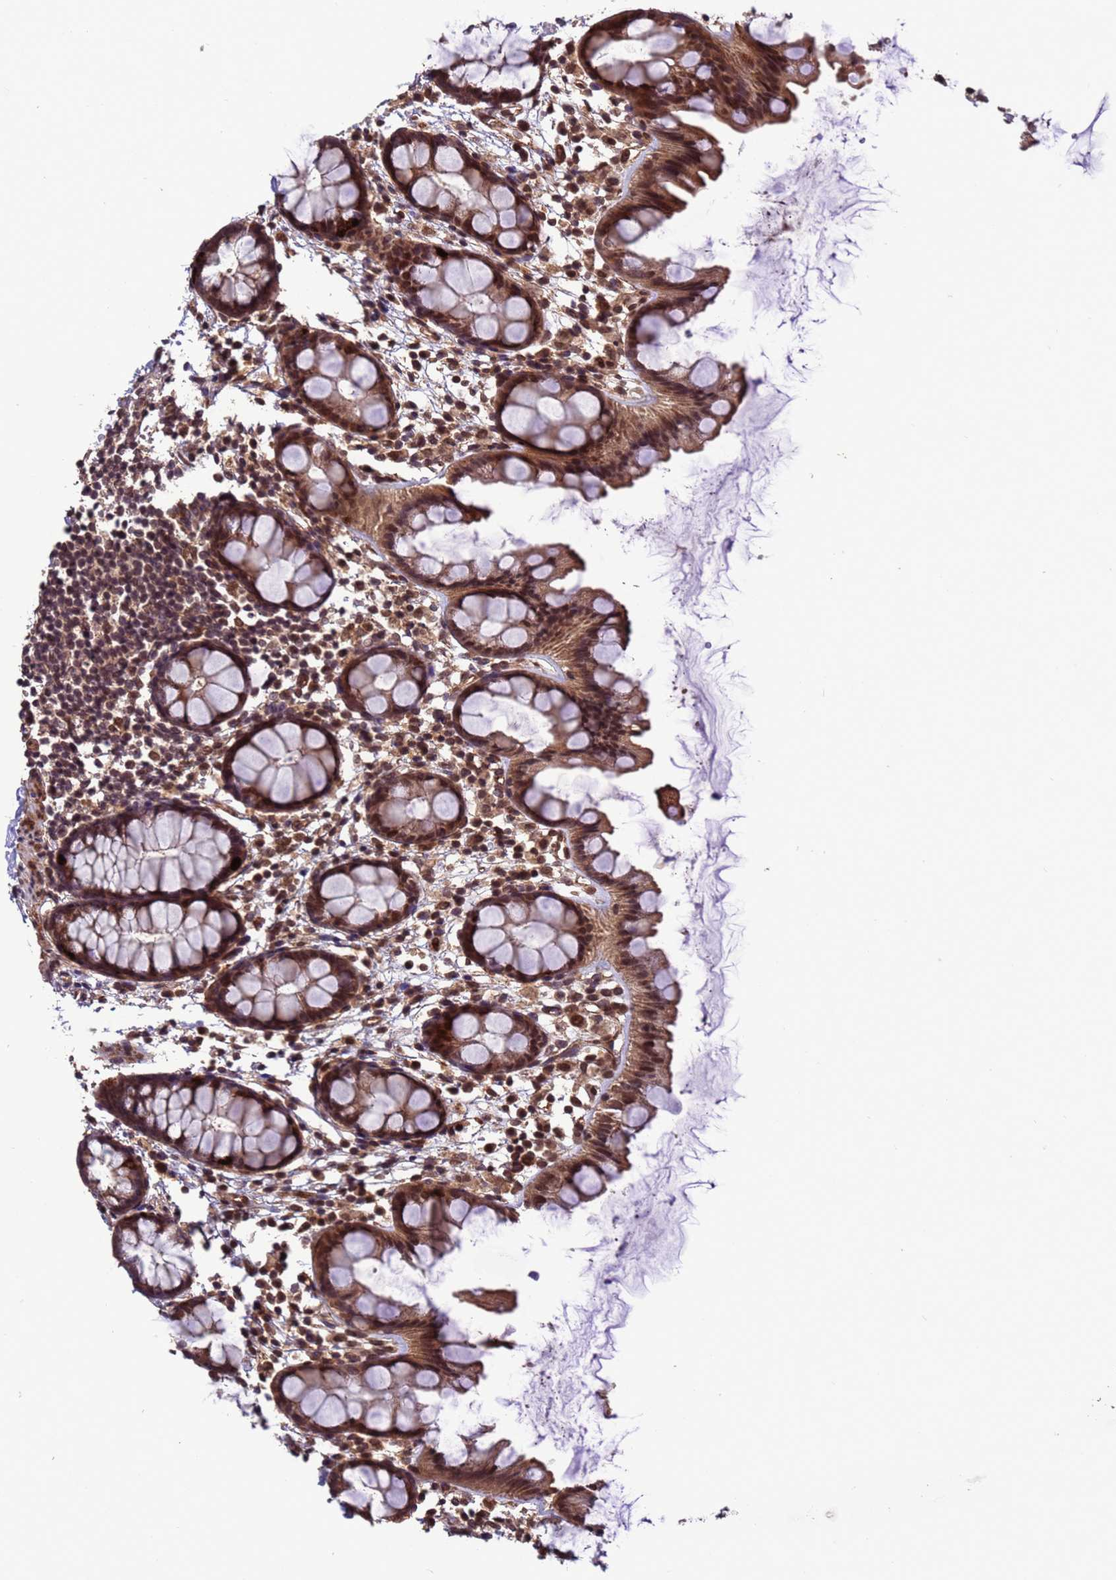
{"staining": {"intensity": "moderate", "quantity": ">75%", "location": "cytoplasmic/membranous,nuclear"}, "tissue": "rectum", "cell_type": "Glandular cells", "image_type": "normal", "snomed": [{"axis": "morphology", "description": "Normal tissue, NOS"}, {"axis": "topography", "description": "Rectum"}], "caption": "Rectum stained with DAB (3,3'-diaminobenzidine) immunohistochemistry reveals medium levels of moderate cytoplasmic/membranous,nuclear expression in about >75% of glandular cells. (Stains: DAB in brown, nuclei in blue, Microscopy: brightfield microscopy at high magnification).", "gene": "VSTM4", "patient": {"sex": "female", "age": 65}}